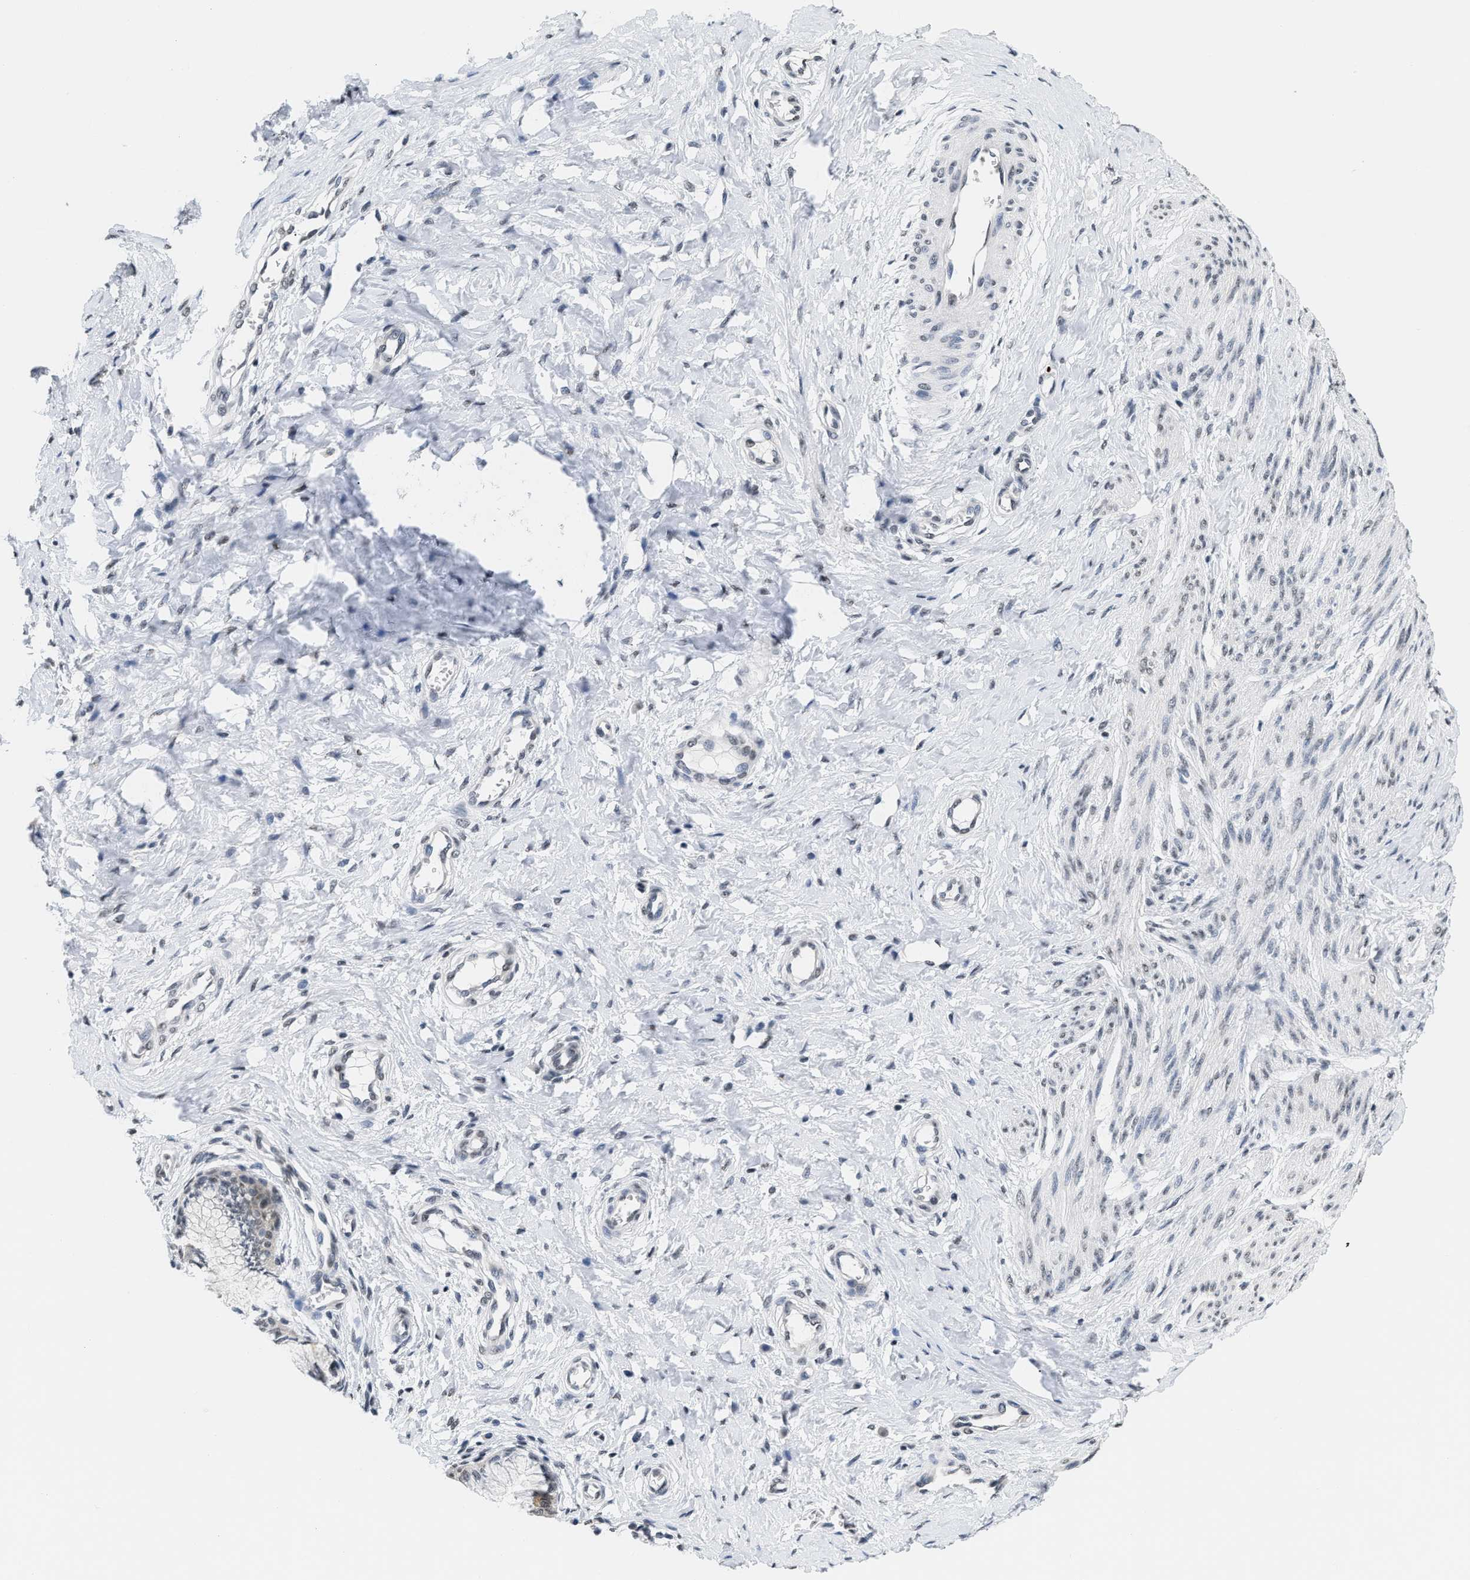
{"staining": {"intensity": "negative", "quantity": "none", "location": "none"}, "tissue": "cervix", "cell_type": "Glandular cells", "image_type": "normal", "snomed": [{"axis": "morphology", "description": "Normal tissue, NOS"}, {"axis": "topography", "description": "Cervix"}], "caption": "This is a micrograph of immunohistochemistry staining of normal cervix, which shows no staining in glandular cells.", "gene": "RAF1", "patient": {"sex": "female", "age": 55}}